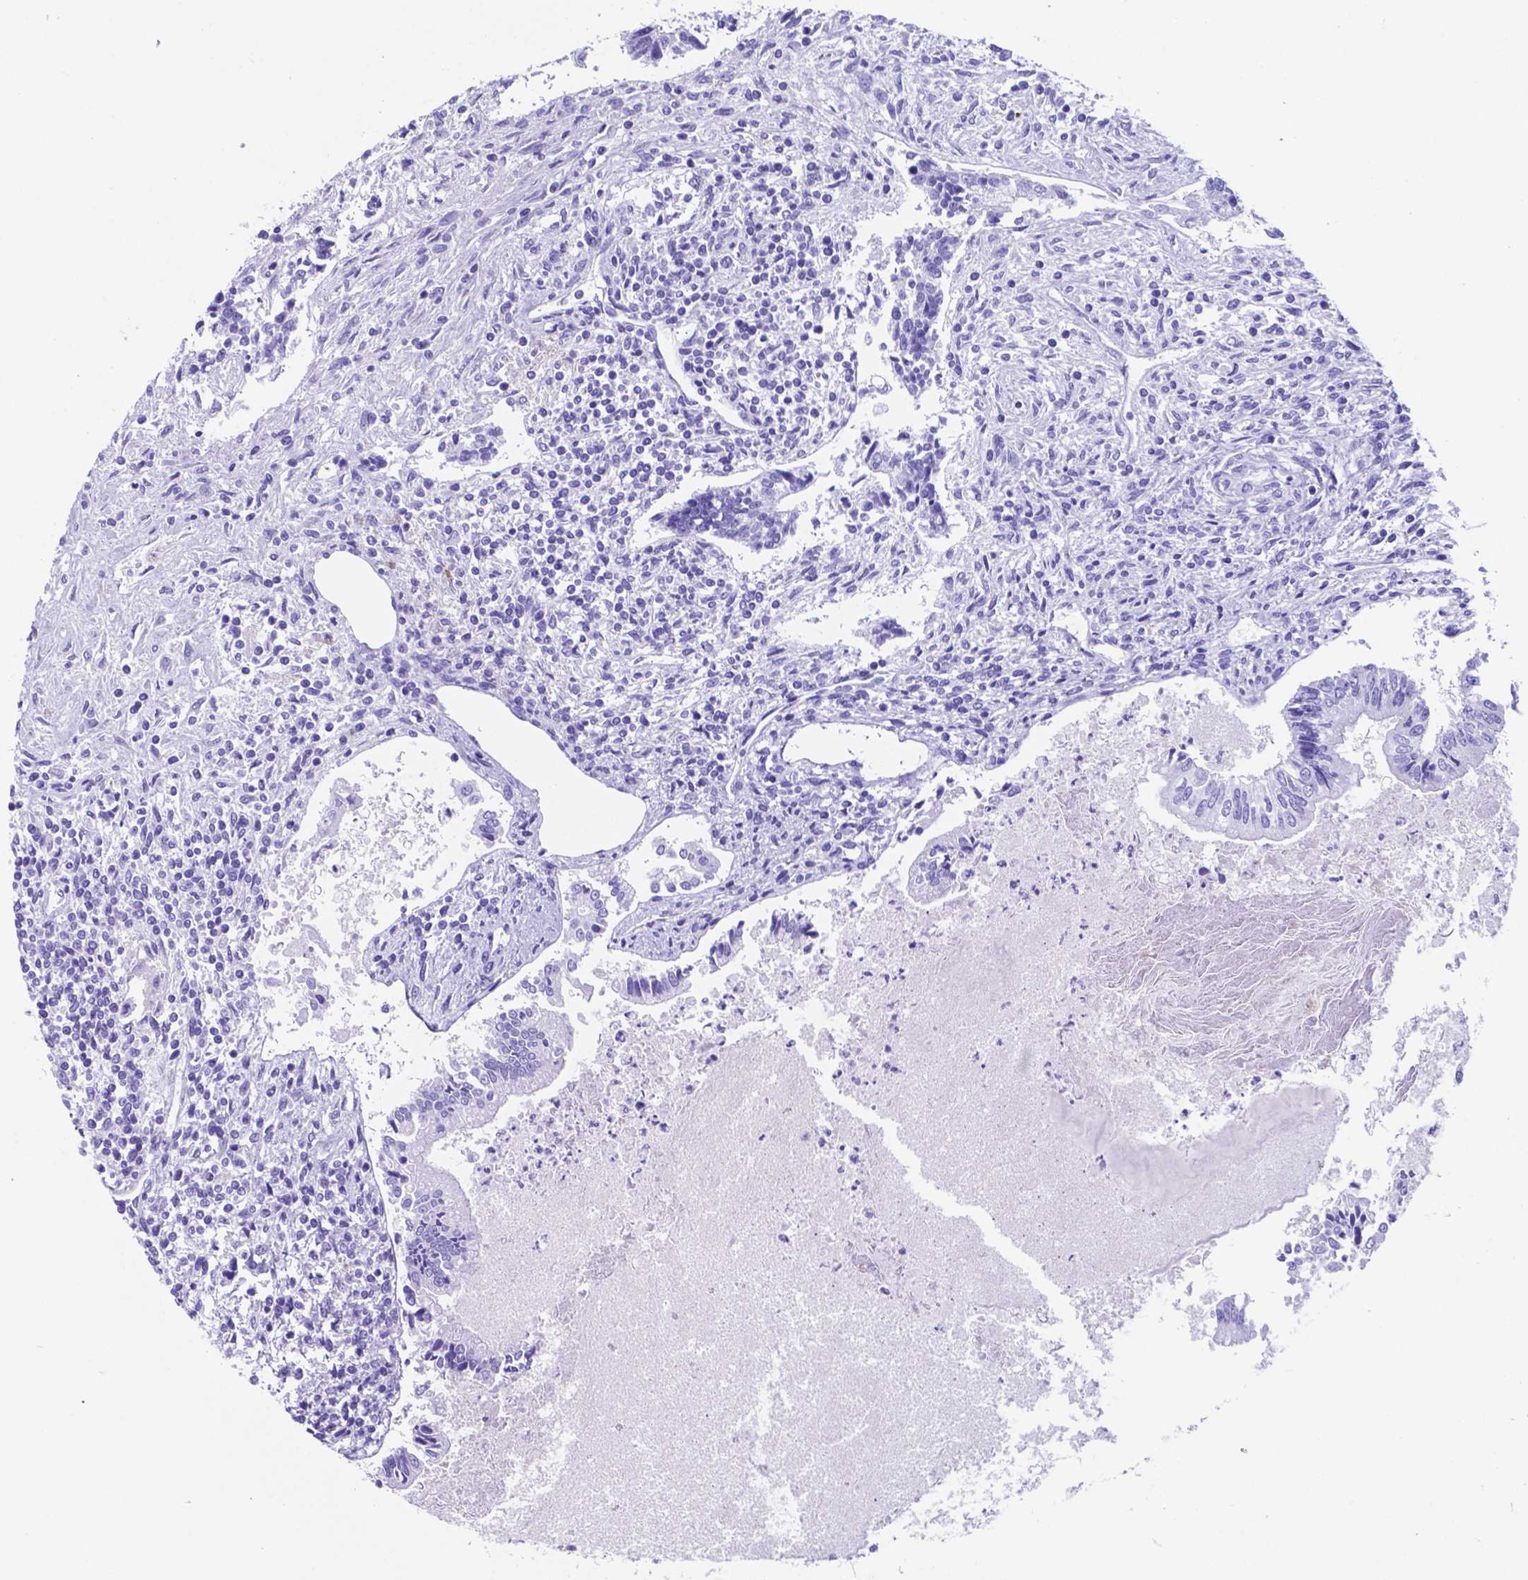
{"staining": {"intensity": "negative", "quantity": "none", "location": "none"}, "tissue": "testis cancer", "cell_type": "Tumor cells", "image_type": "cancer", "snomed": [{"axis": "morphology", "description": "Carcinoma, Embryonal, NOS"}, {"axis": "topography", "description": "Testis"}], "caption": "Photomicrograph shows no significant protein staining in tumor cells of embryonal carcinoma (testis).", "gene": "DNAAF8", "patient": {"sex": "male", "age": 37}}